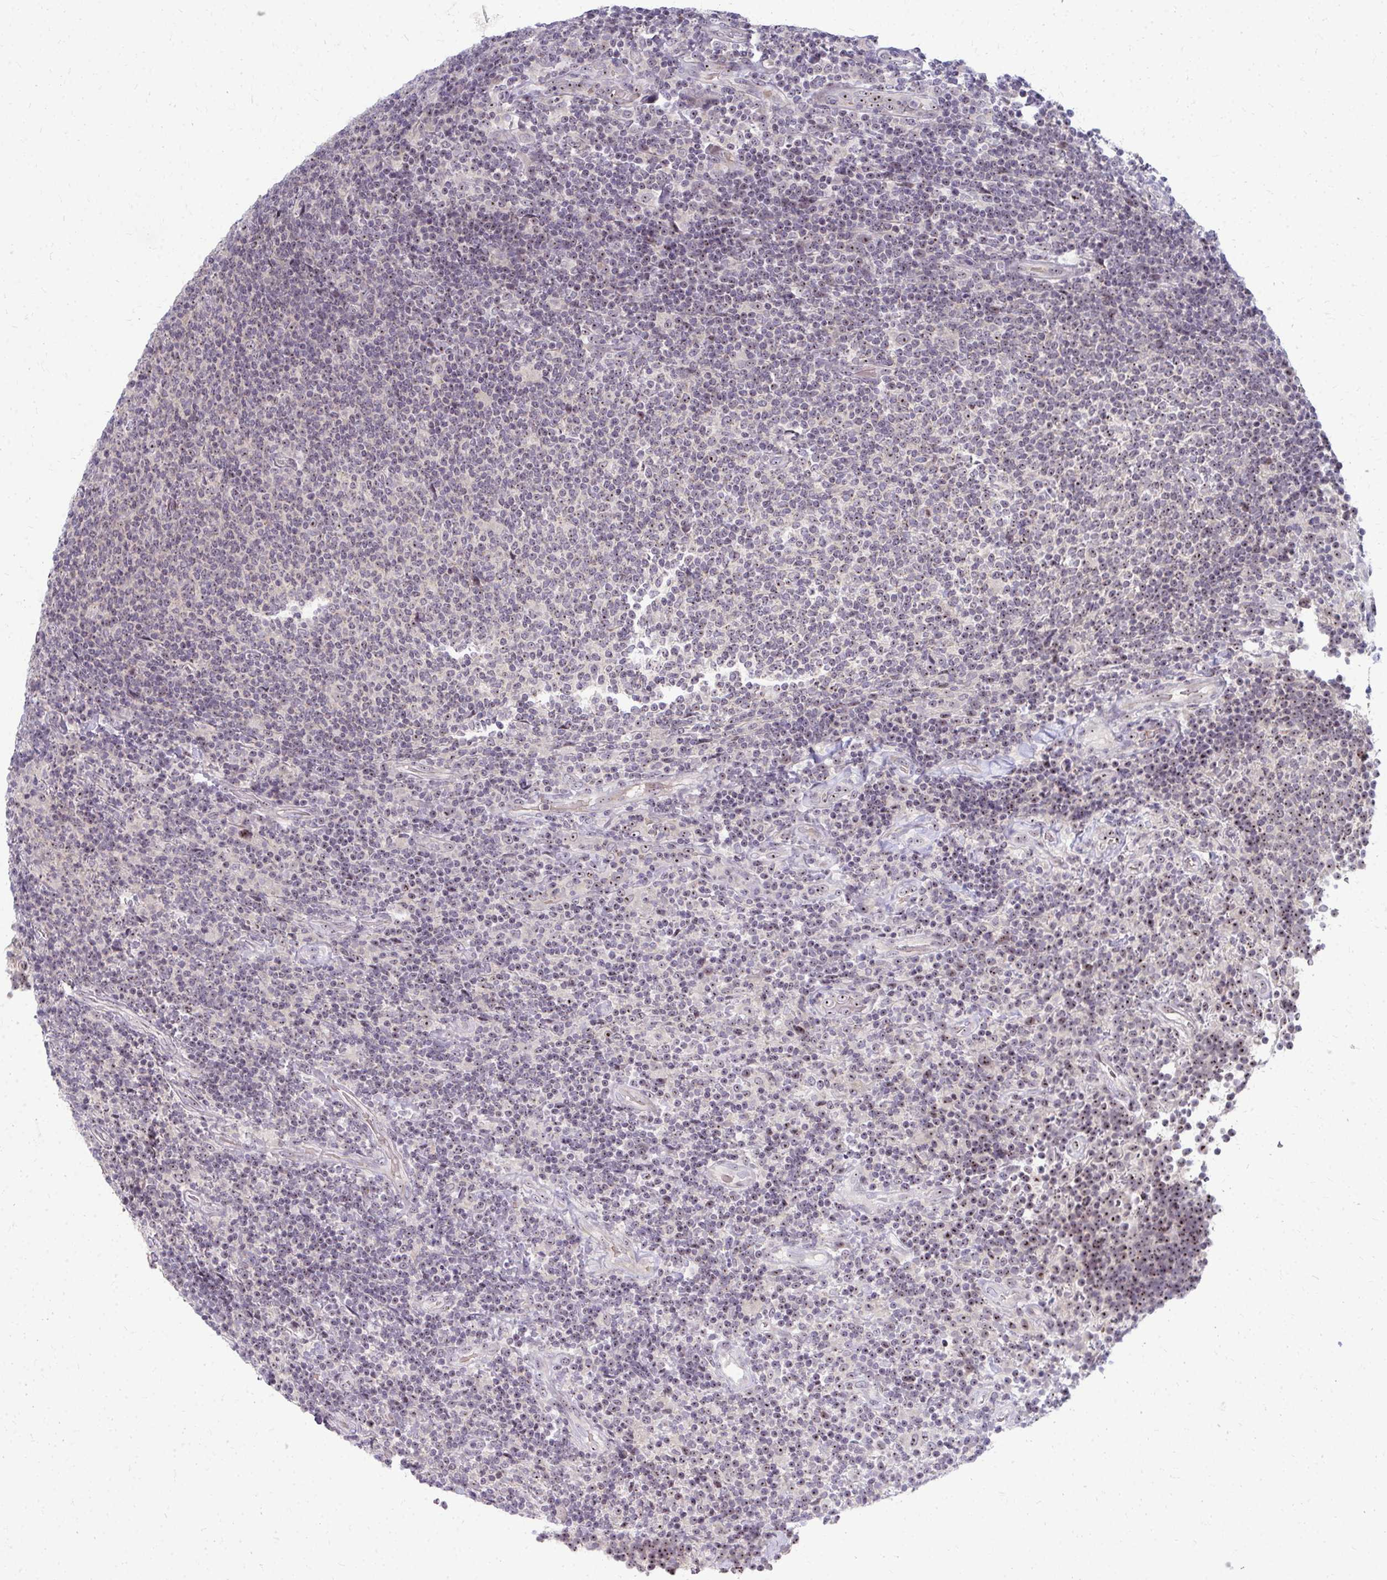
{"staining": {"intensity": "weak", "quantity": ">75%", "location": "nuclear"}, "tissue": "lymphoma", "cell_type": "Tumor cells", "image_type": "cancer", "snomed": [{"axis": "morphology", "description": "Malignant lymphoma, non-Hodgkin's type, Low grade"}, {"axis": "topography", "description": "Lymph node"}], "caption": "The histopathology image exhibits immunohistochemical staining of malignant lymphoma, non-Hodgkin's type (low-grade). There is weak nuclear staining is seen in about >75% of tumor cells.", "gene": "NUDT16", "patient": {"sex": "male", "age": 52}}